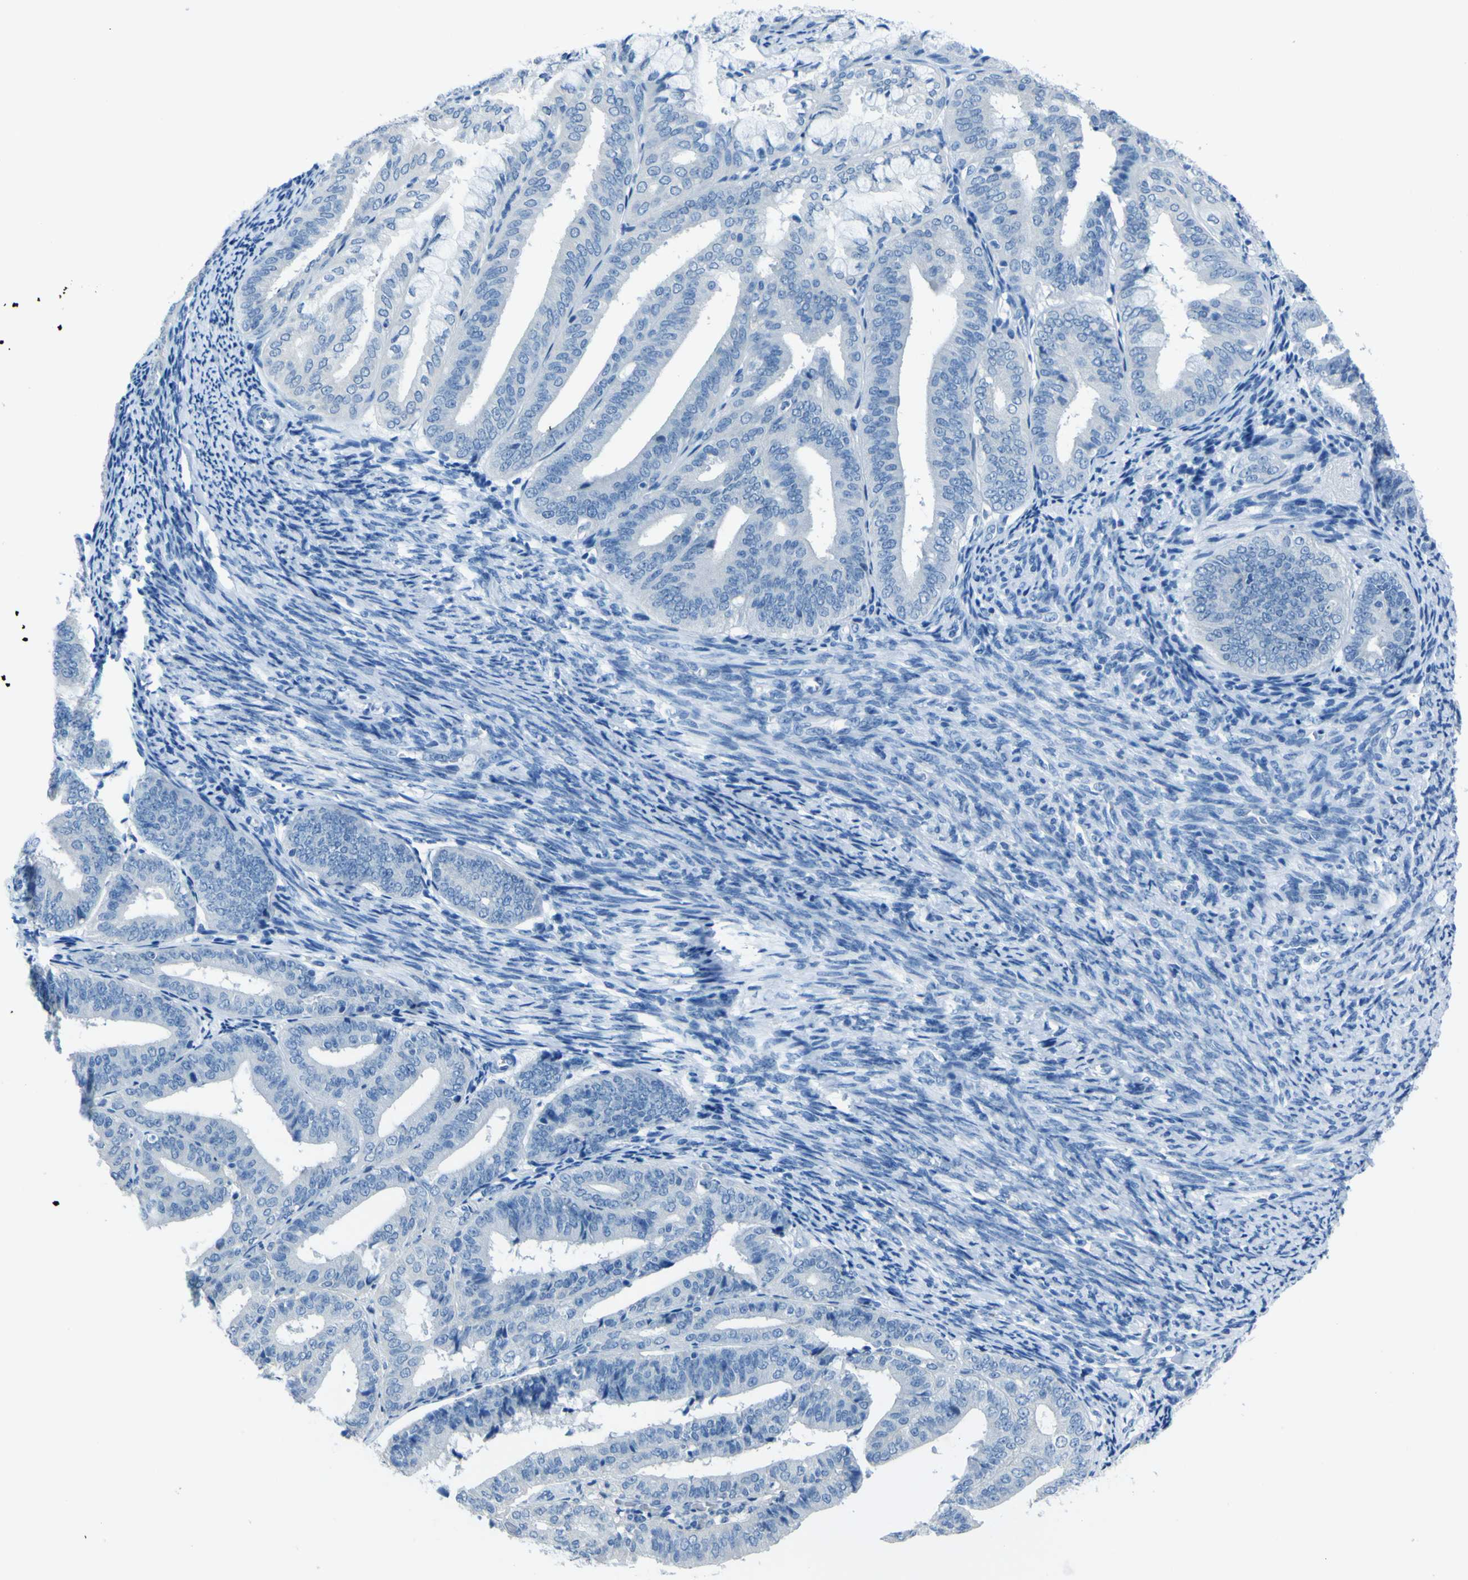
{"staining": {"intensity": "negative", "quantity": "none", "location": "none"}, "tissue": "endometrial cancer", "cell_type": "Tumor cells", "image_type": "cancer", "snomed": [{"axis": "morphology", "description": "Adenocarcinoma, NOS"}, {"axis": "topography", "description": "Endometrium"}], "caption": "Histopathology image shows no protein staining in tumor cells of endometrial cancer (adenocarcinoma) tissue.", "gene": "PHKG1", "patient": {"sex": "female", "age": 63}}